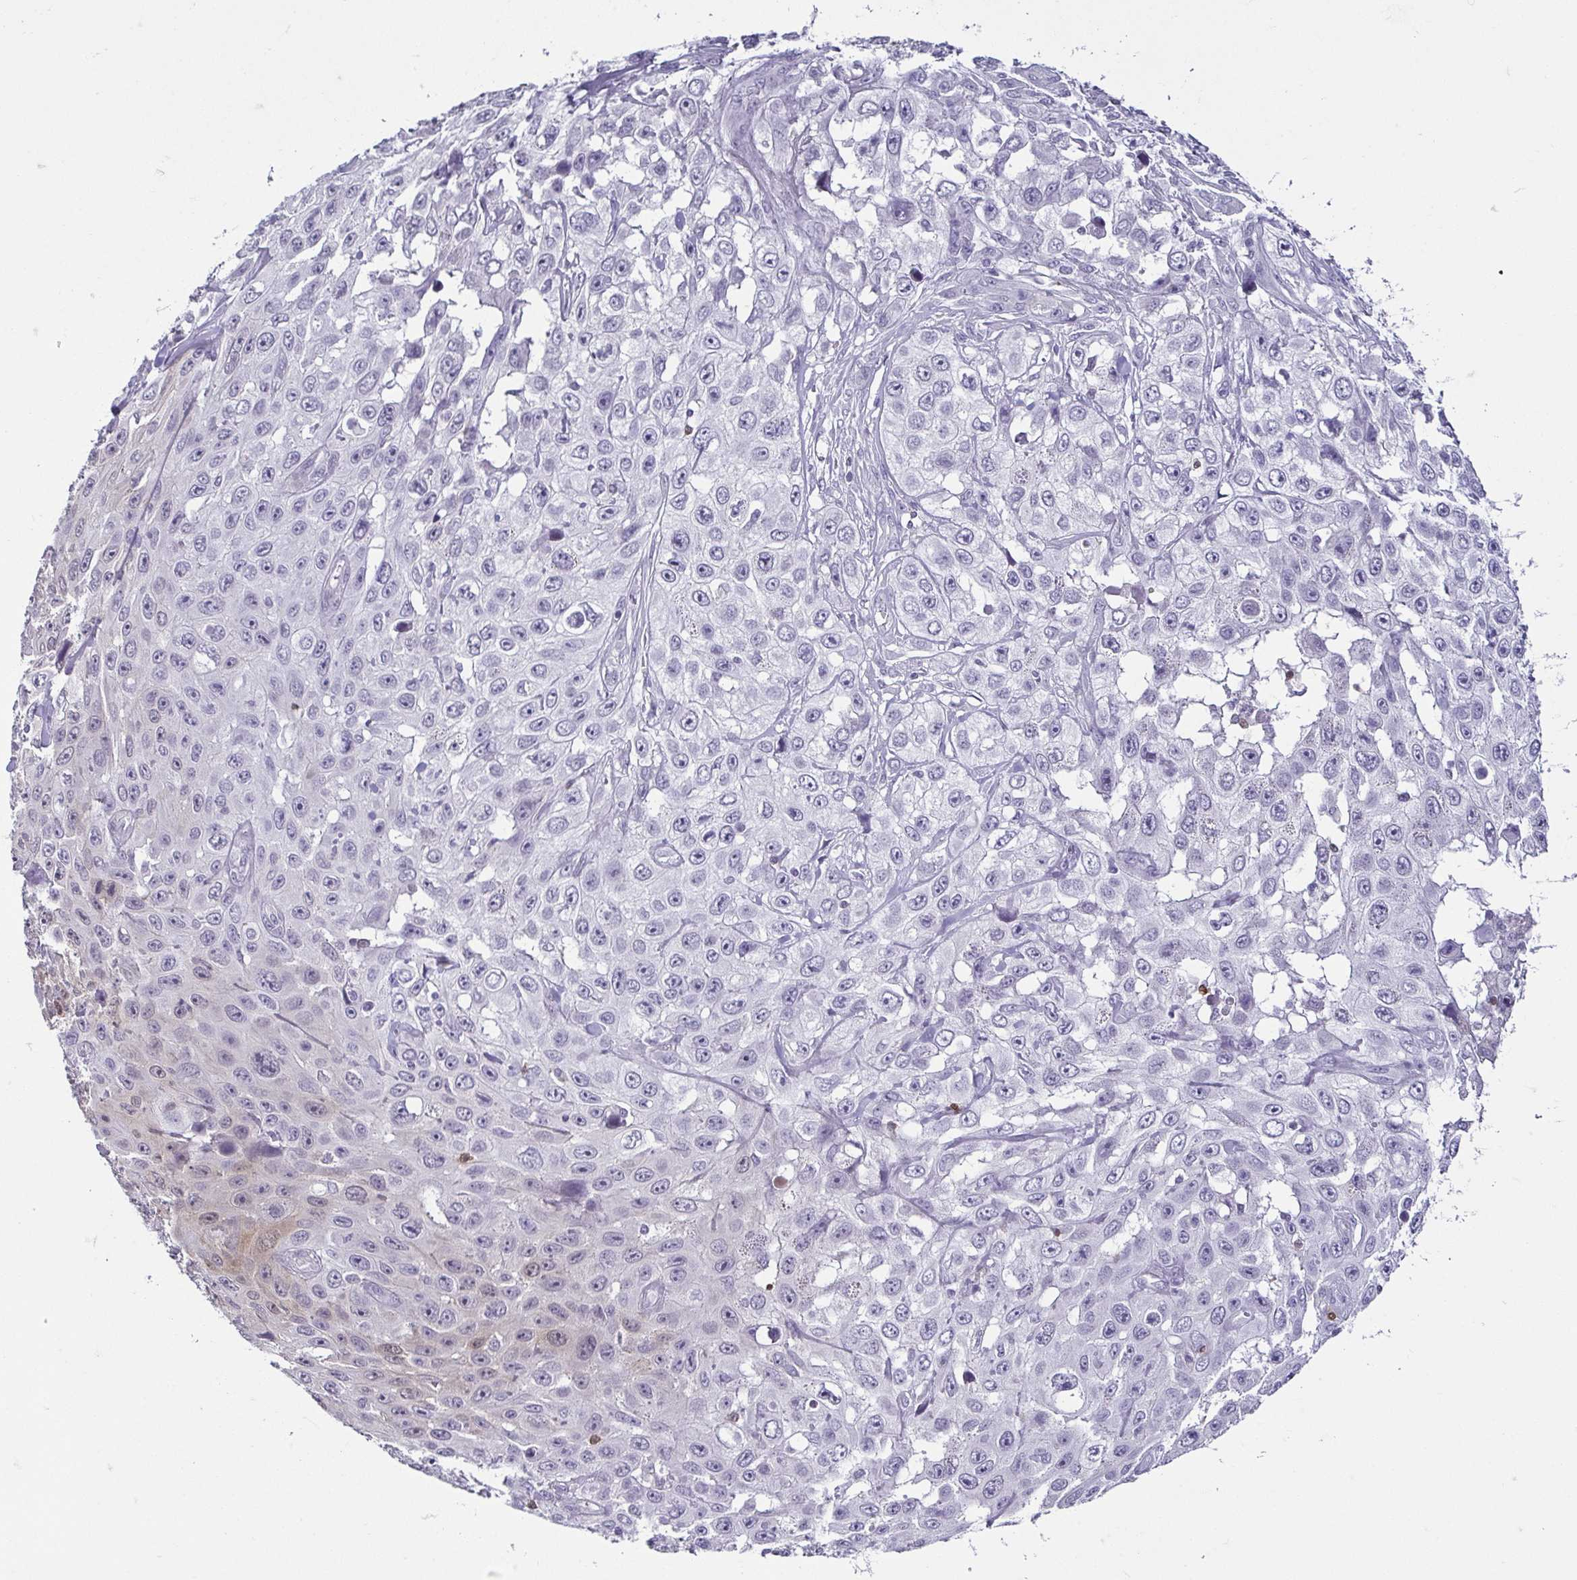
{"staining": {"intensity": "negative", "quantity": "none", "location": "none"}, "tissue": "skin cancer", "cell_type": "Tumor cells", "image_type": "cancer", "snomed": [{"axis": "morphology", "description": "Squamous cell carcinoma, NOS"}, {"axis": "topography", "description": "Skin"}], "caption": "There is no significant staining in tumor cells of skin cancer.", "gene": "HOPX", "patient": {"sex": "male", "age": 82}}